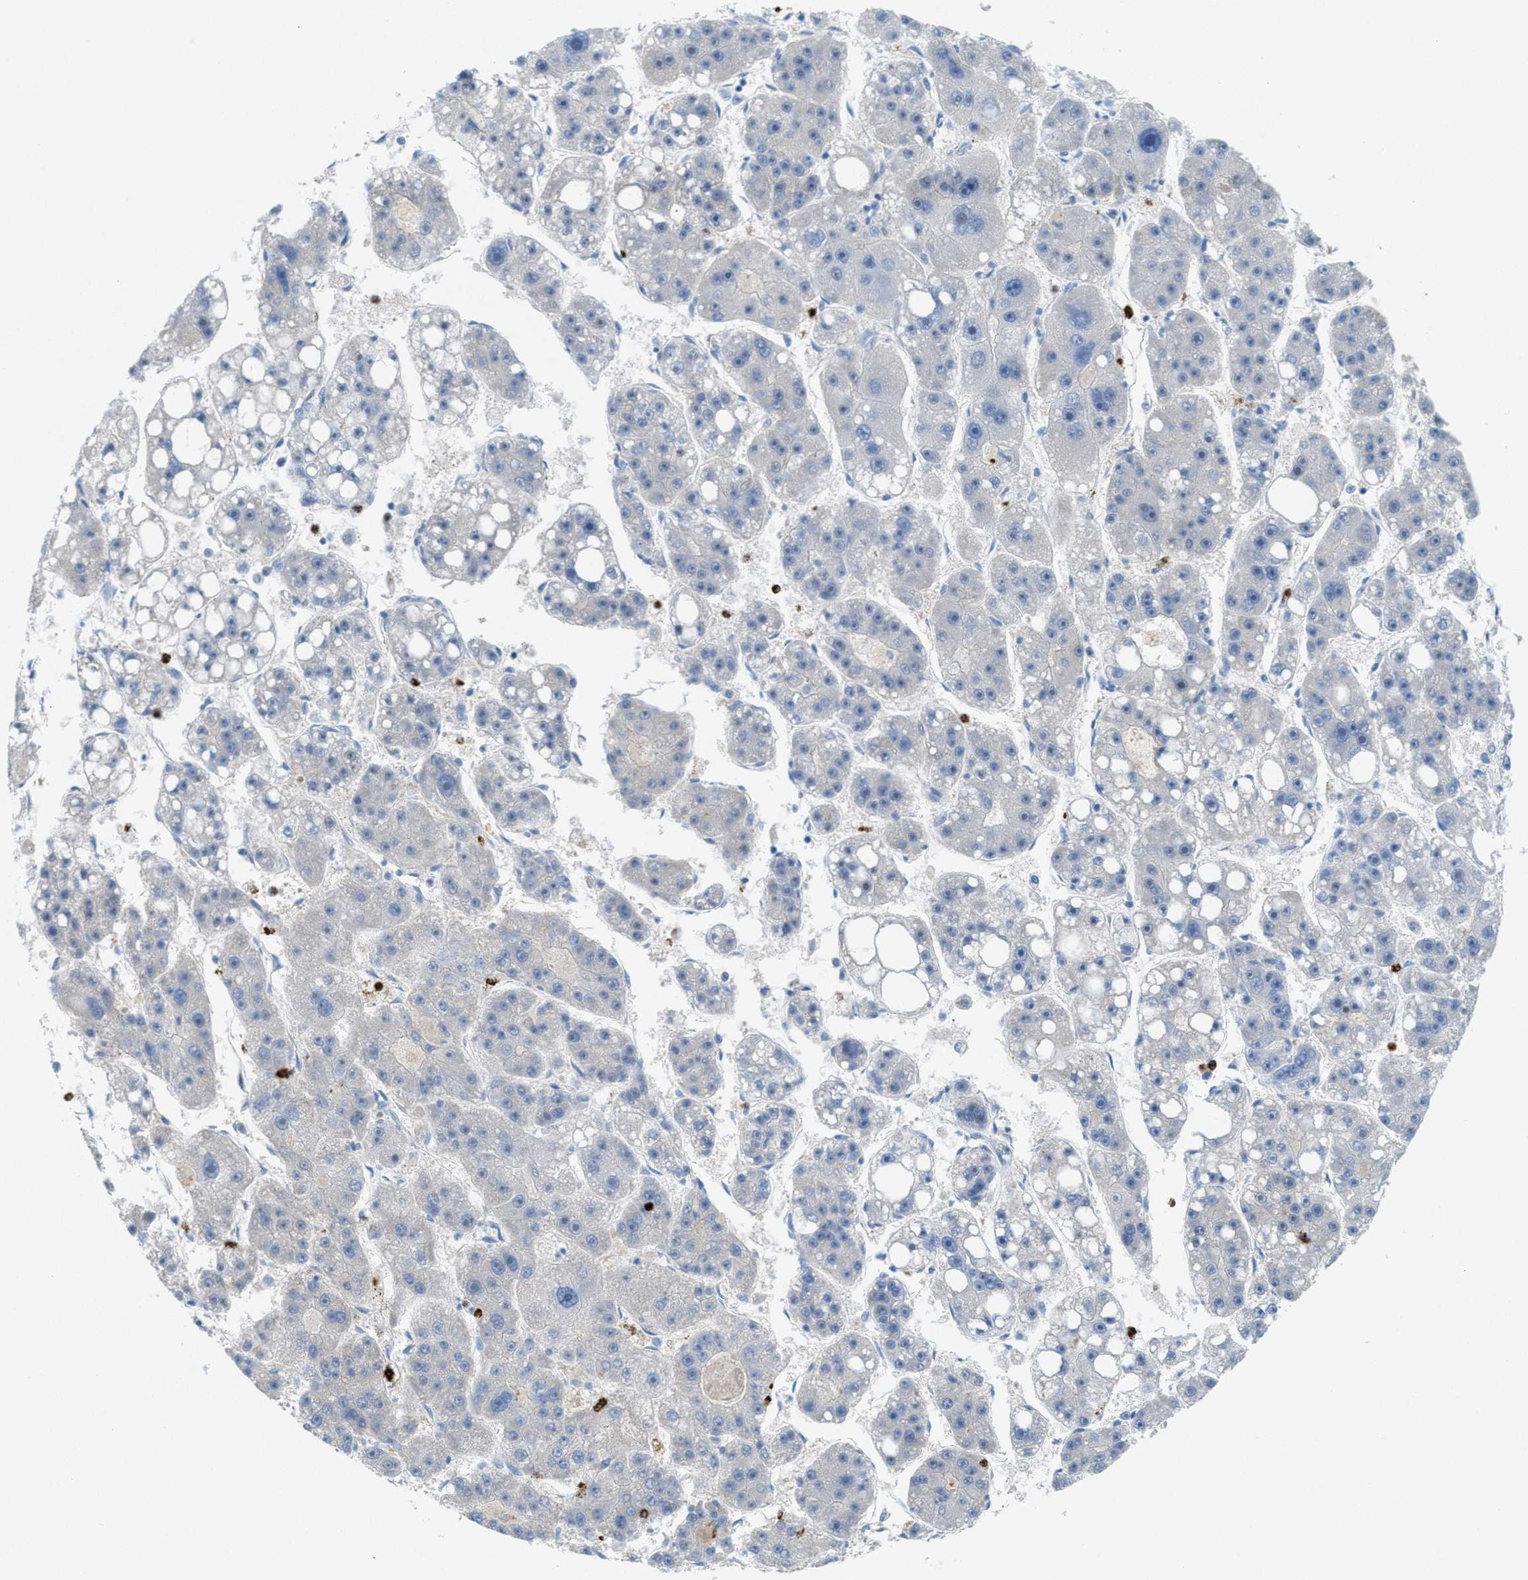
{"staining": {"intensity": "negative", "quantity": "none", "location": "none"}, "tissue": "liver cancer", "cell_type": "Tumor cells", "image_type": "cancer", "snomed": [{"axis": "morphology", "description": "Carcinoma, Hepatocellular, NOS"}, {"axis": "topography", "description": "Liver"}], "caption": "This is an immunohistochemistry (IHC) histopathology image of human liver cancer (hepatocellular carcinoma). There is no expression in tumor cells.", "gene": "CMTM1", "patient": {"sex": "female", "age": 61}}